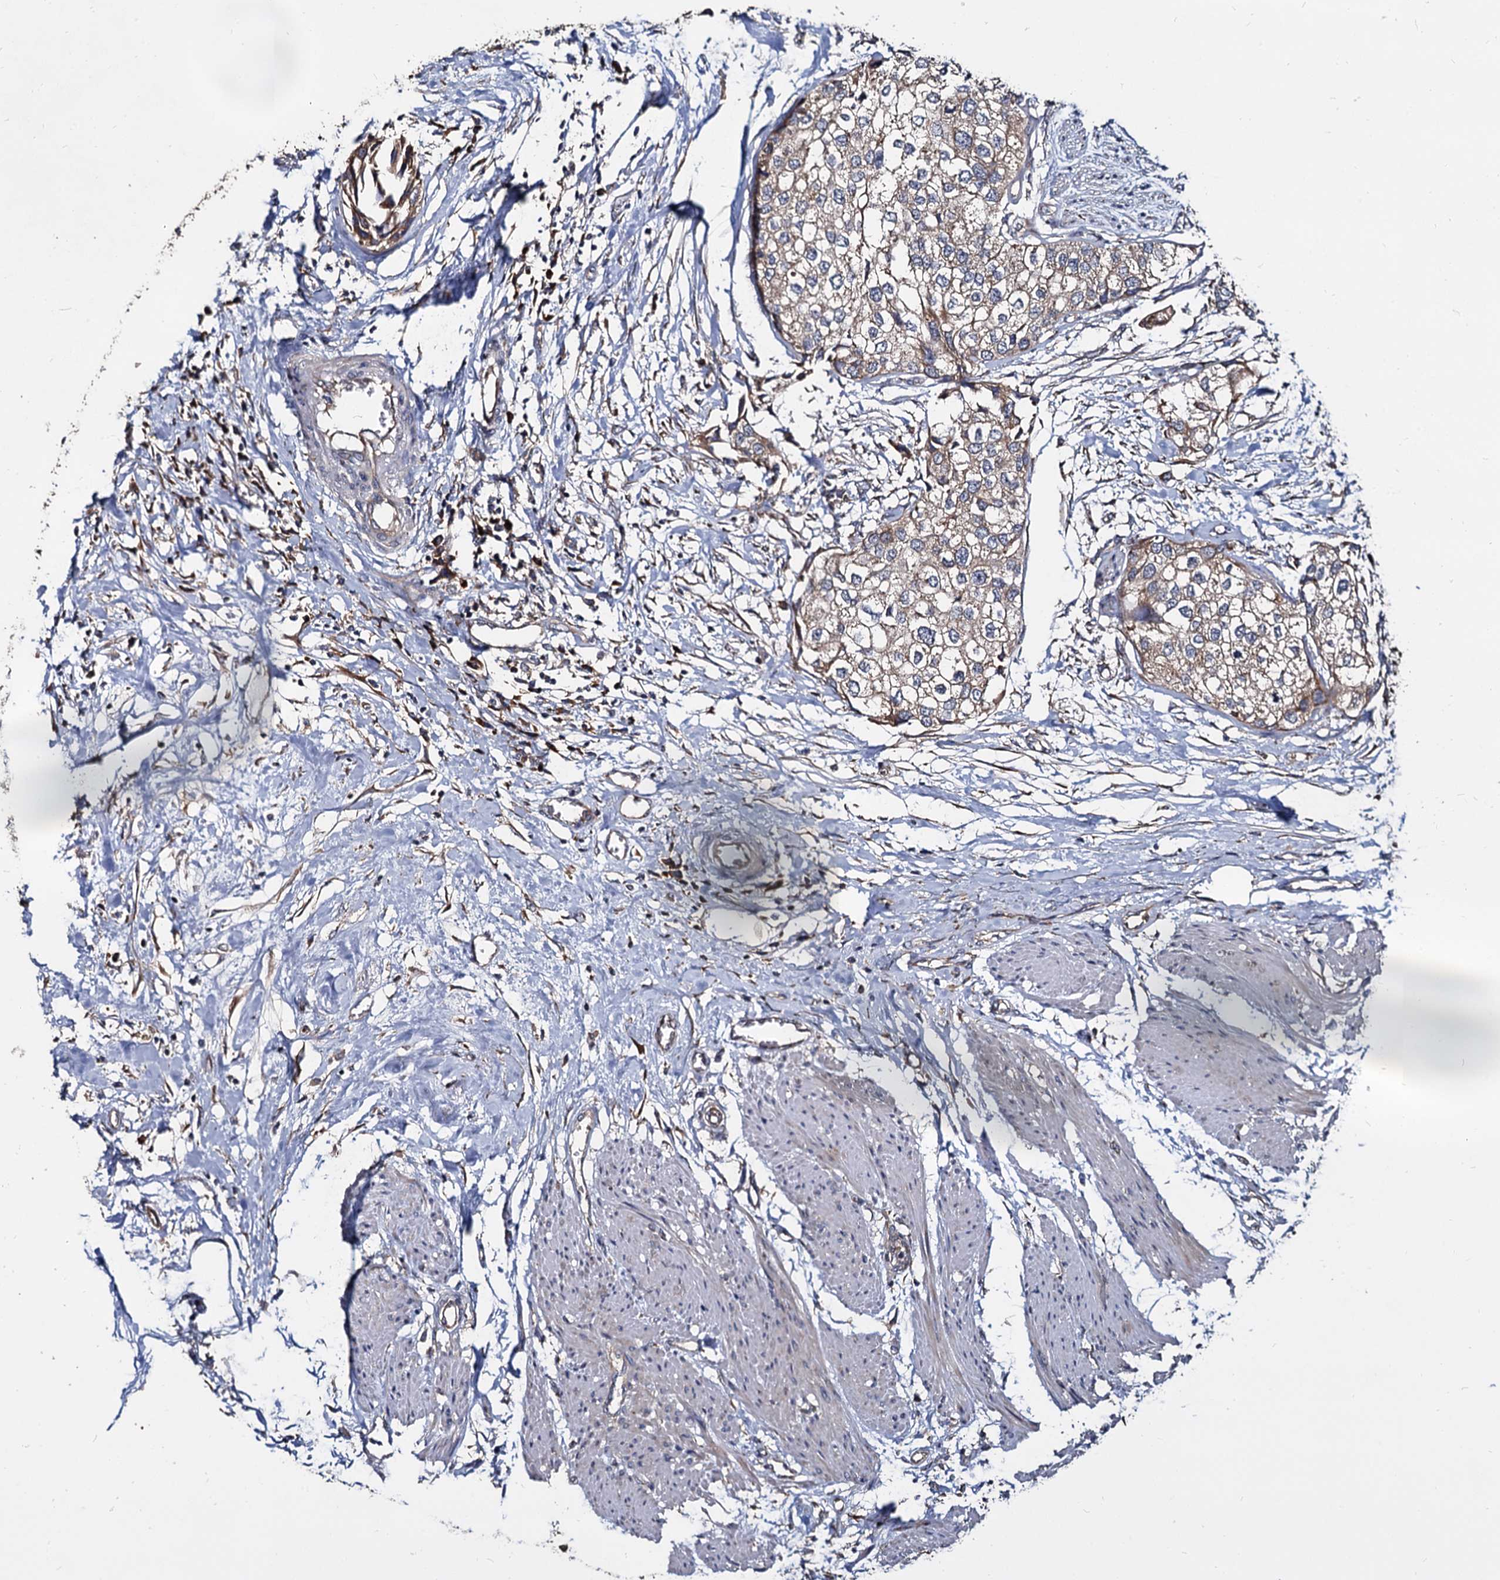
{"staining": {"intensity": "weak", "quantity": "25%-75%", "location": "cytoplasmic/membranous"}, "tissue": "urothelial cancer", "cell_type": "Tumor cells", "image_type": "cancer", "snomed": [{"axis": "morphology", "description": "Urothelial carcinoma, High grade"}, {"axis": "topography", "description": "Urinary bladder"}], "caption": "Tumor cells display weak cytoplasmic/membranous staining in approximately 25%-75% of cells in high-grade urothelial carcinoma.", "gene": "WWC3", "patient": {"sex": "male", "age": 64}}